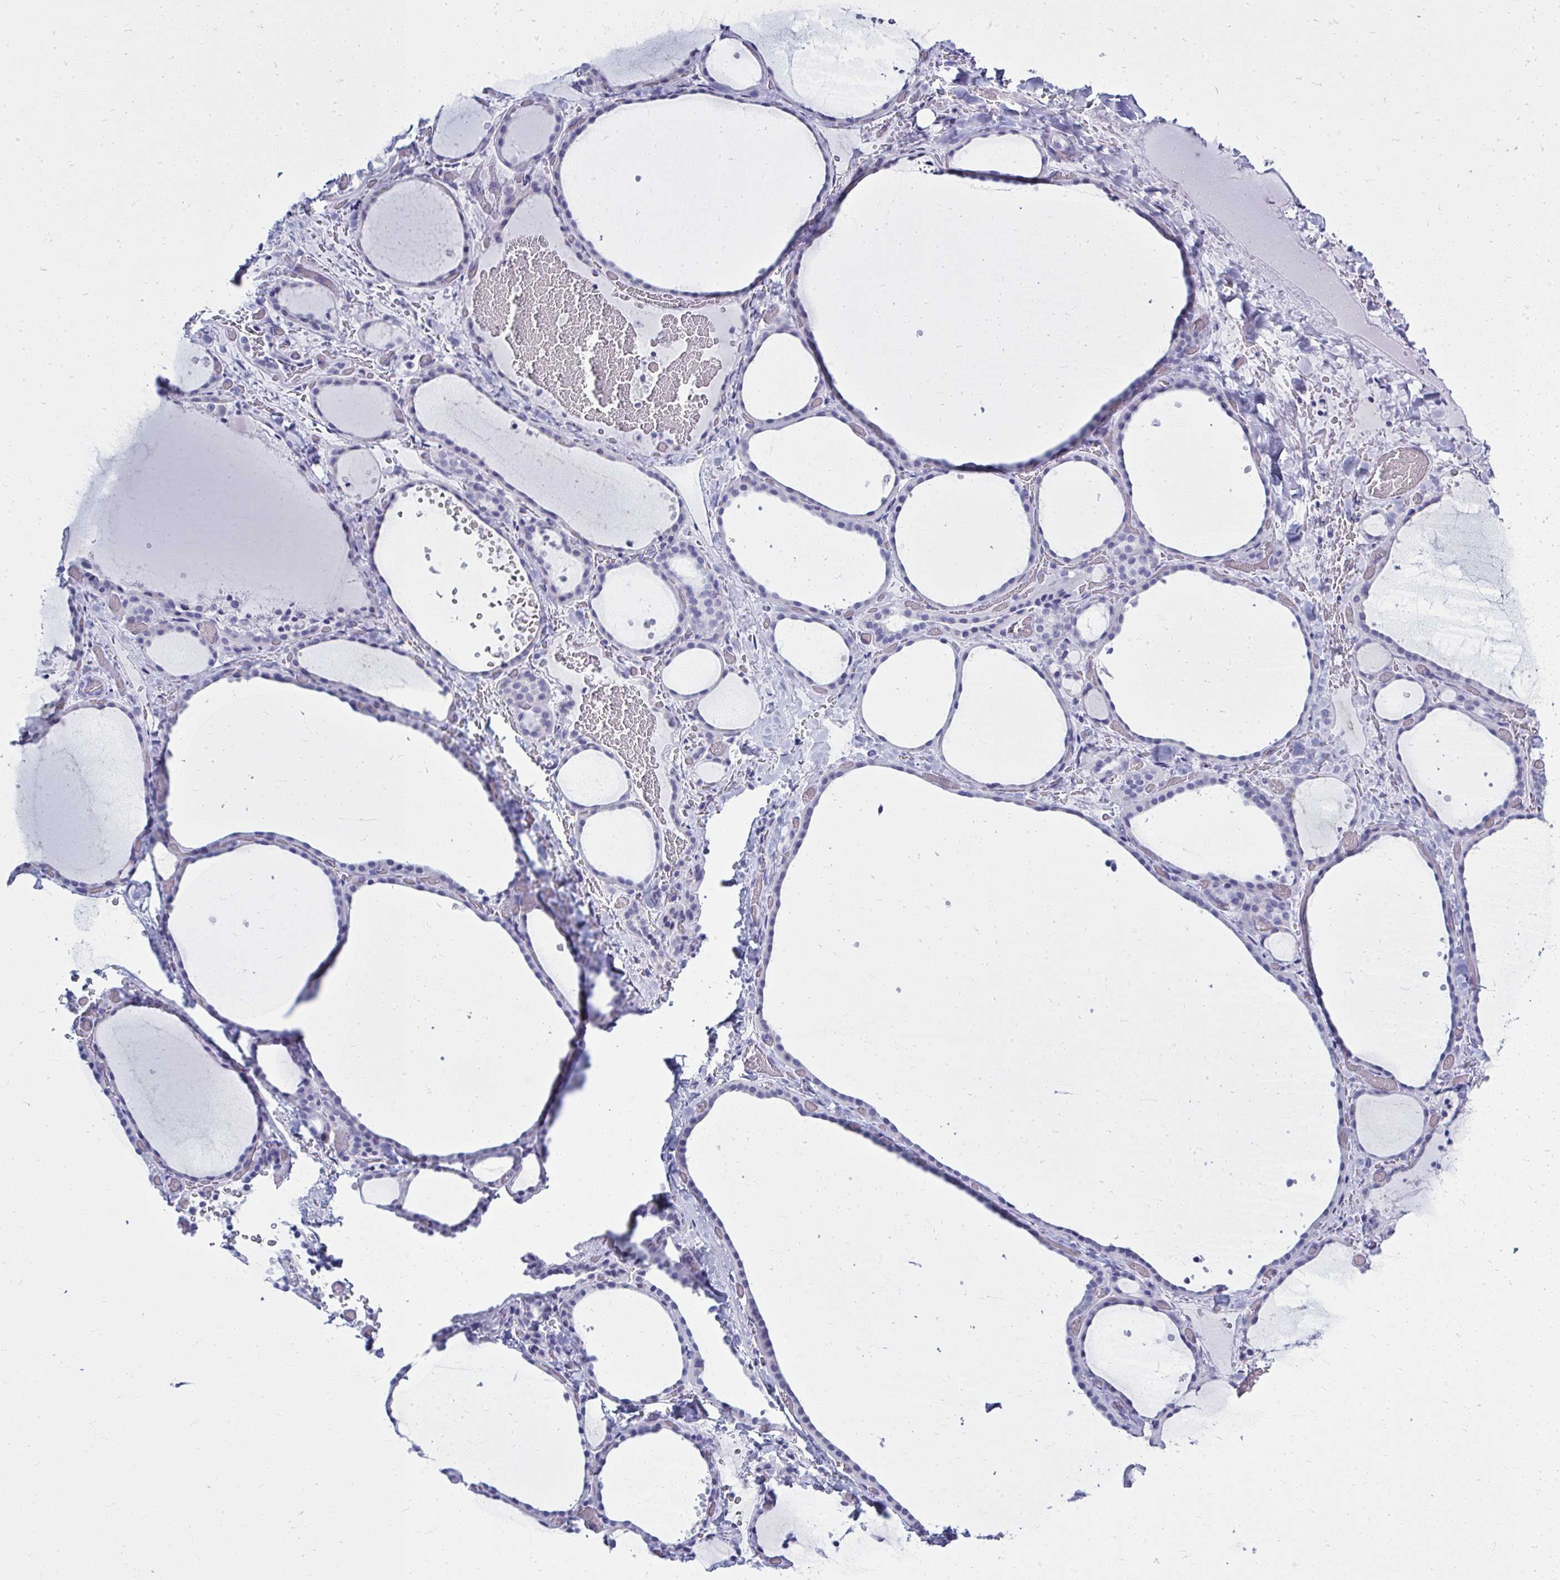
{"staining": {"intensity": "negative", "quantity": "none", "location": "none"}, "tissue": "thyroid gland", "cell_type": "Glandular cells", "image_type": "normal", "snomed": [{"axis": "morphology", "description": "Normal tissue, NOS"}, {"axis": "topography", "description": "Thyroid gland"}], "caption": "High power microscopy photomicrograph of an immunohistochemistry image of normal thyroid gland, revealing no significant expression in glandular cells.", "gene": "QDPR", "patient": {"sex": "female", "age": 36}}